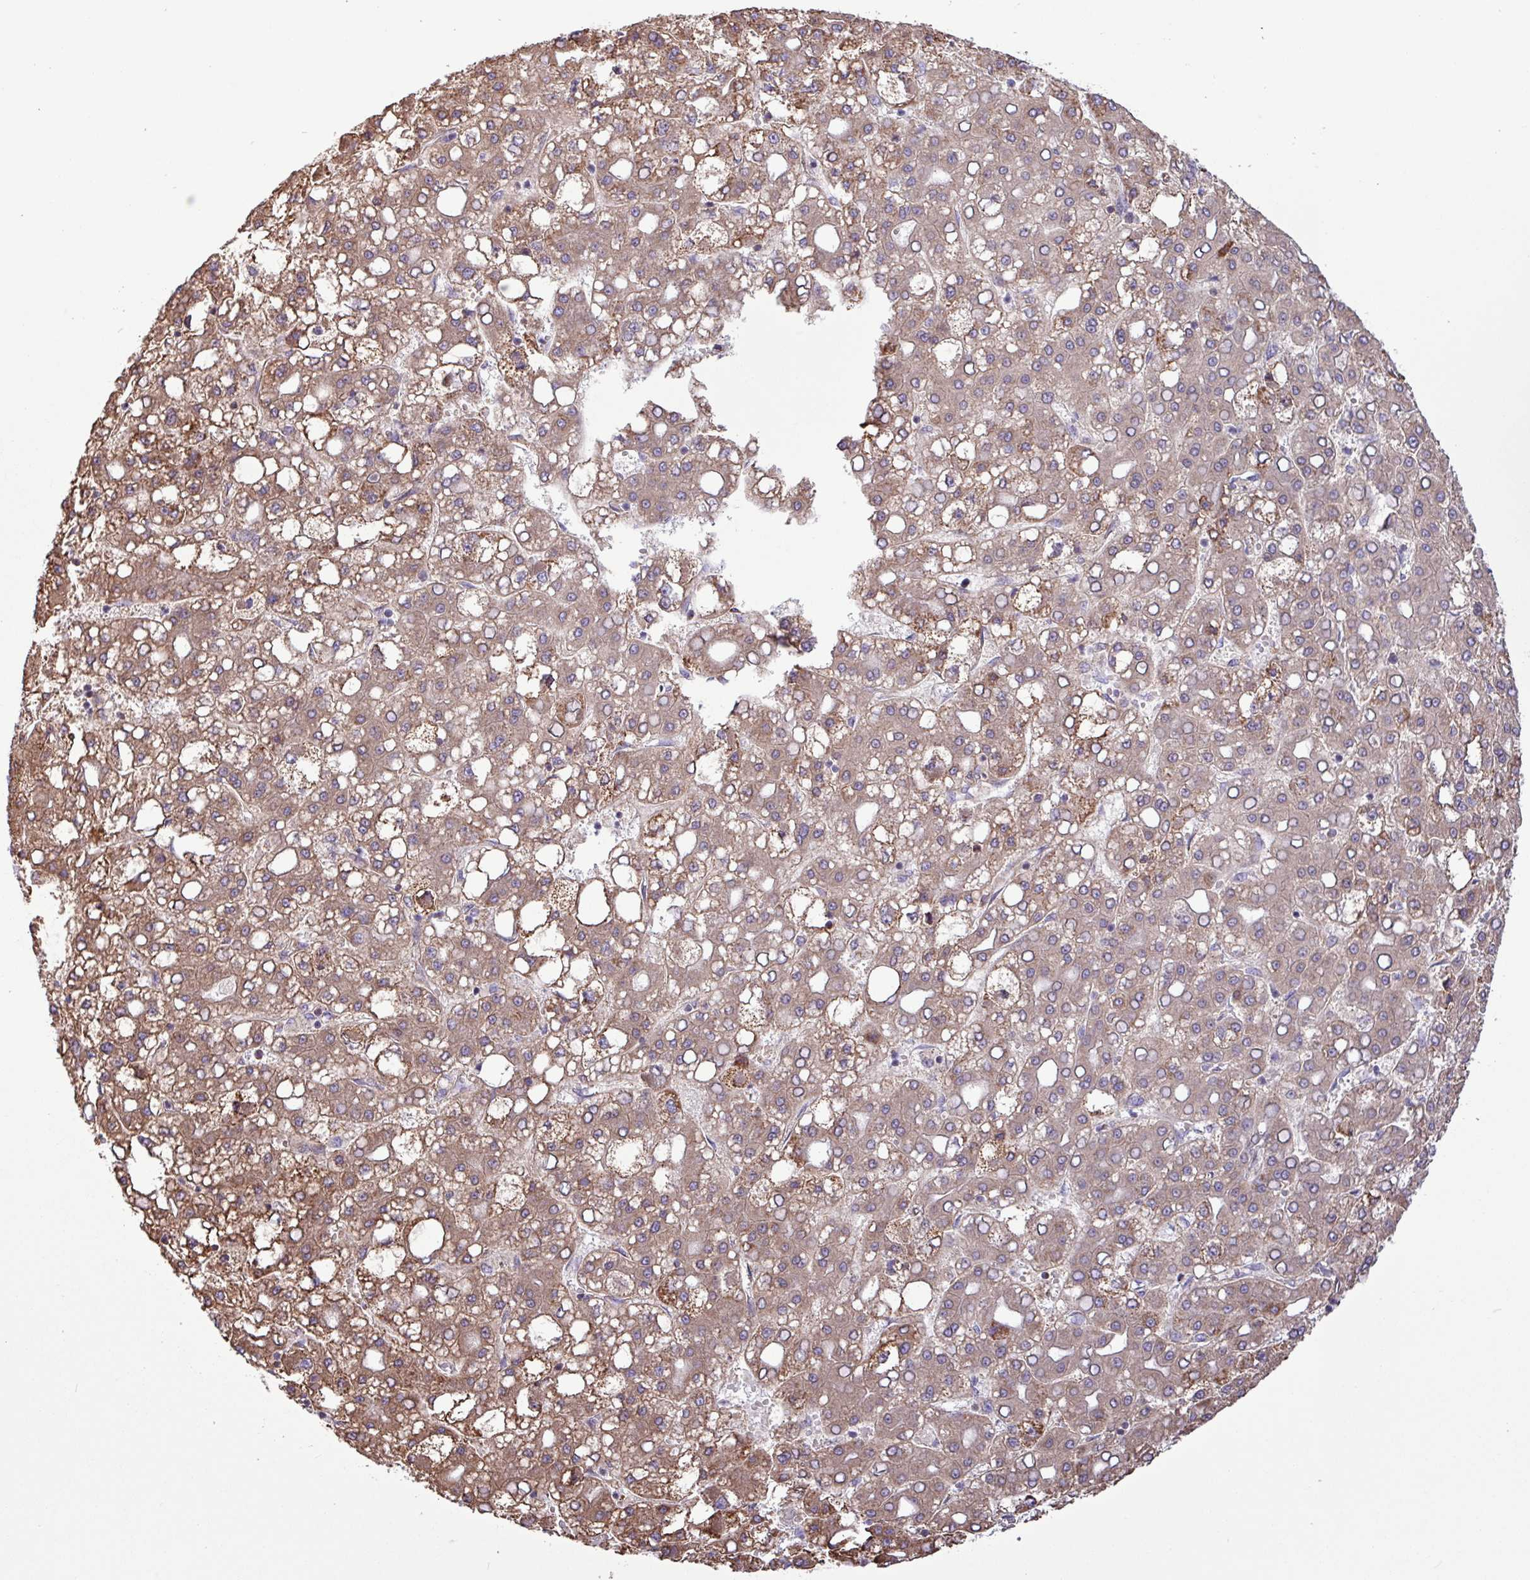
{"staining": {"intensity": "moderate", "quantity": ">75%", "location": "cytoplasmic/membranous"}, "tissue": "liver cancer", "cell_type": "Tumor cells", "image_type": "cancer", "snomed": [{"axis": "morphology", "description": "Carcinoma, Hepatocellular, NOS"}, {"axis": "topography", "description": "Liver"}], "caption": "Human liver cancer (hepatocellular carcinoma) stained with a protein marker demonstrates moderate staining in tumor cells.", "gene": "RTL3", "patient": {"sex": "male", "age": 65}}